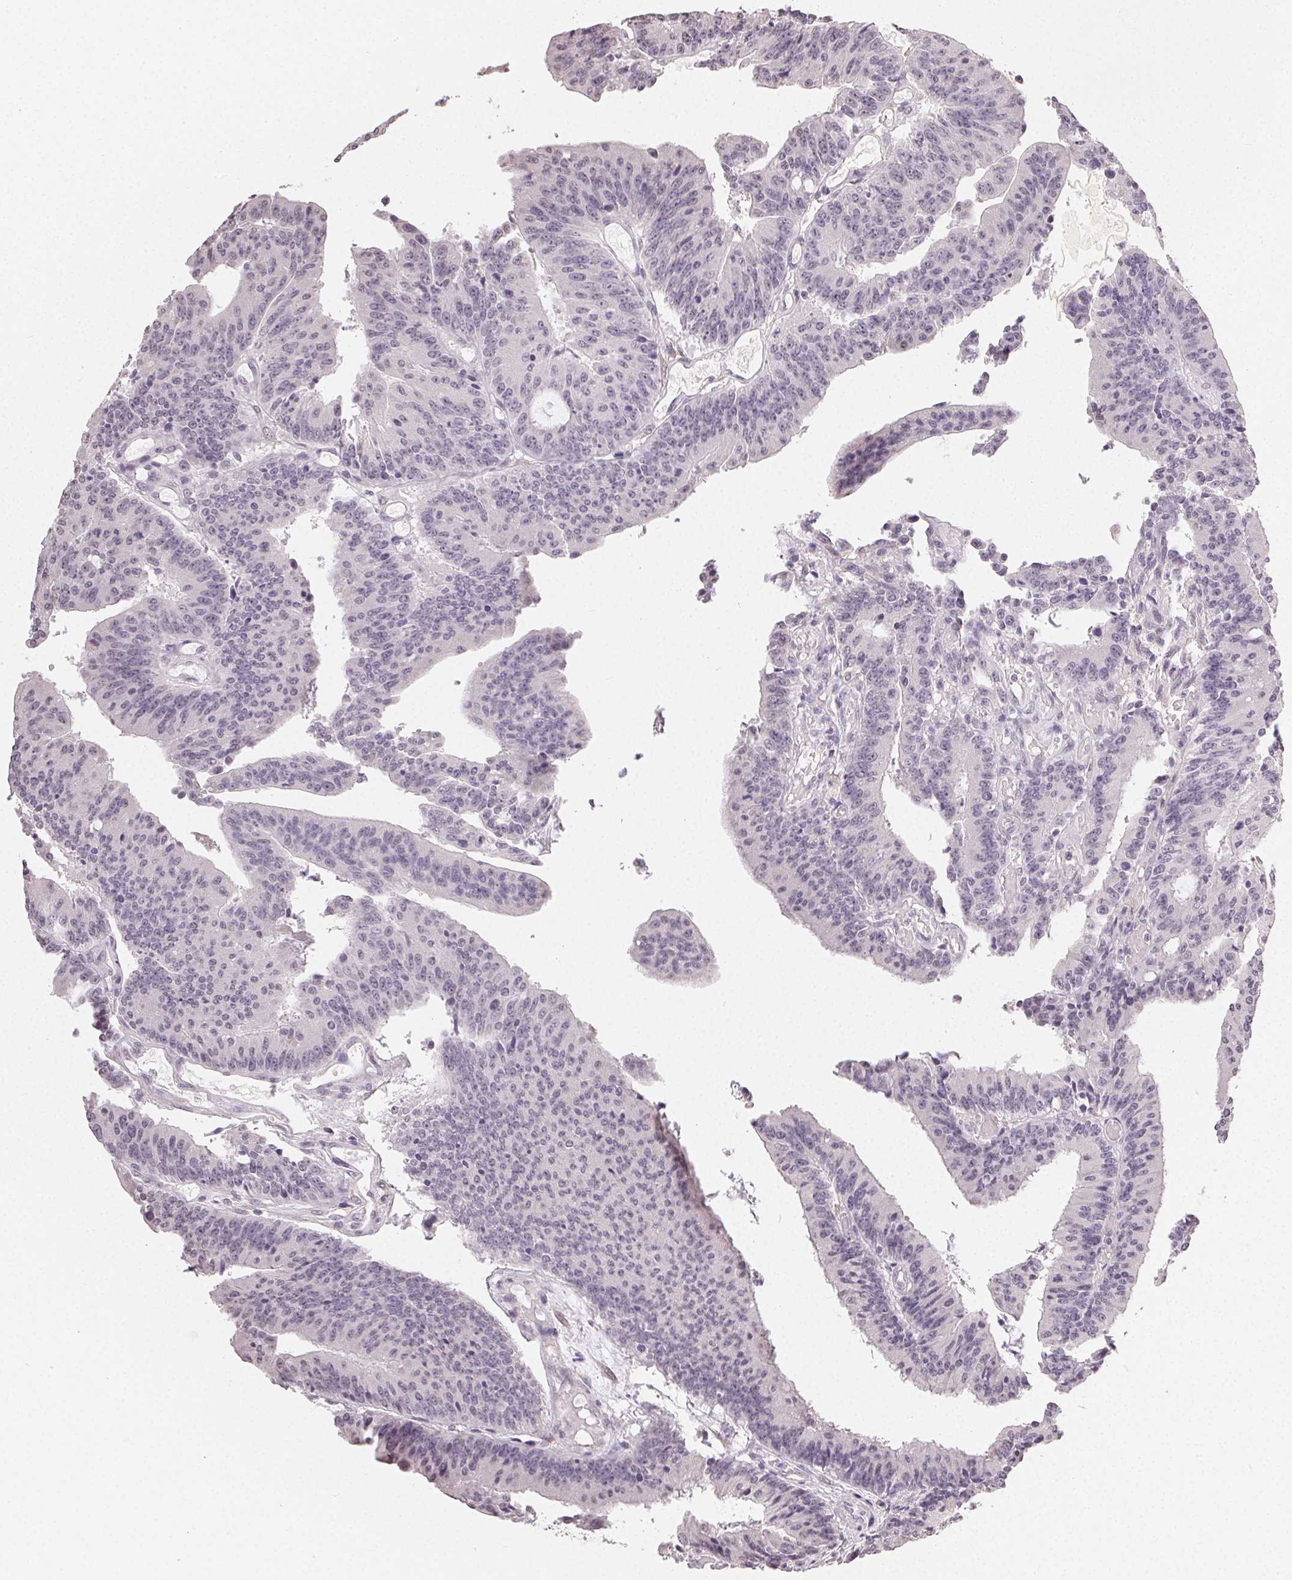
{"staining": {"intensity": "negative", "quantity": "none", "location": "none"}, "tissue": "colorectal cancer", "cell_type": "Tumor cells", "image_type": "cancer", "snomed": [{"axis": "morphology", "description": "Adenocarcinoma, NOS"}, {"axis": "topography", "description": "Colon"}], "caption": "This is a photomicrograph of immunohistochemistry (IHC) staining of colorectal cancer (adenocarcinoma), which shows no expression in tumor cells.", "gene": "TMEM174", "patient": {"sex": "female", "age": 78}}